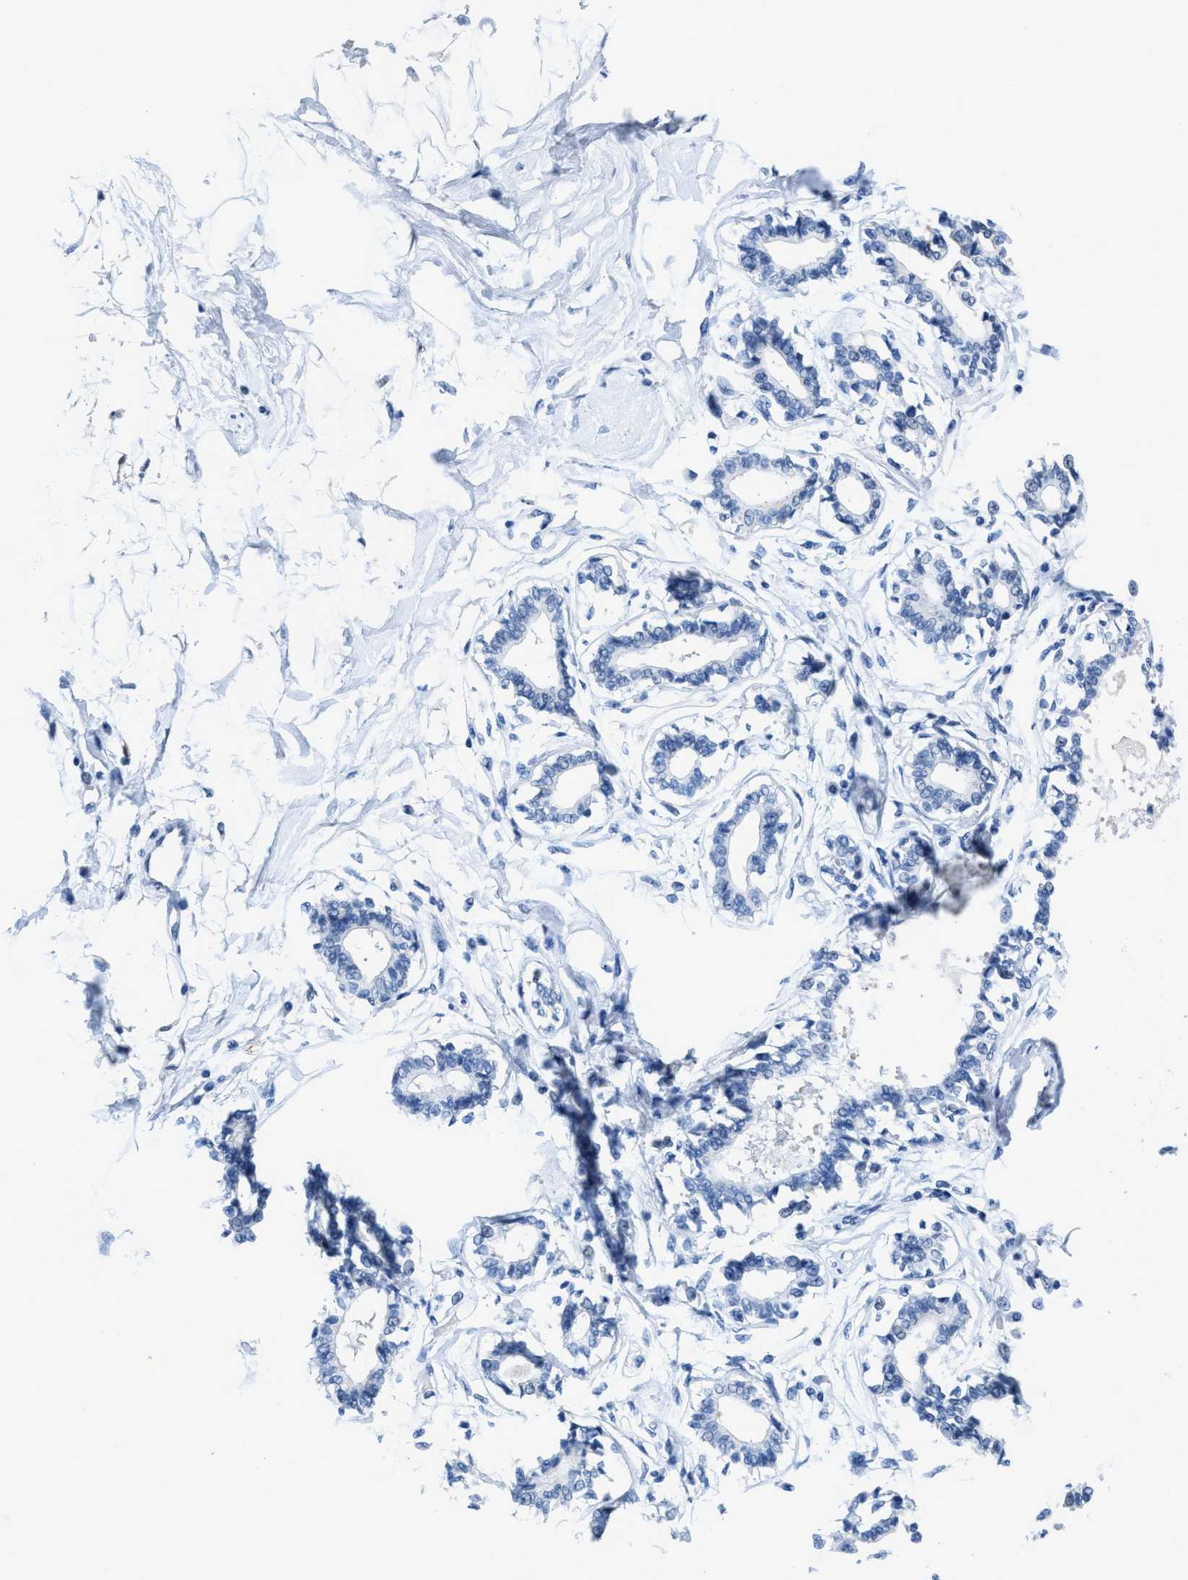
{"staining": {"intensity": "negative", "quantity": "none", "location": "none"}, "tissue": "breast", "cell_type": "Adipocytes", "image_type": "normal", "snomed": [{"axis": "morphology", "description": "Normal tissue, NOS"}, {"axis": "topography", "description": "Breast"}], "caption": "The micrograph shows no staining of adipocytes in unremarkable breast. (DAB IHC, high magnification).", "gene": "NUDT5", "patient": {"sex": "female", "age": 45}}